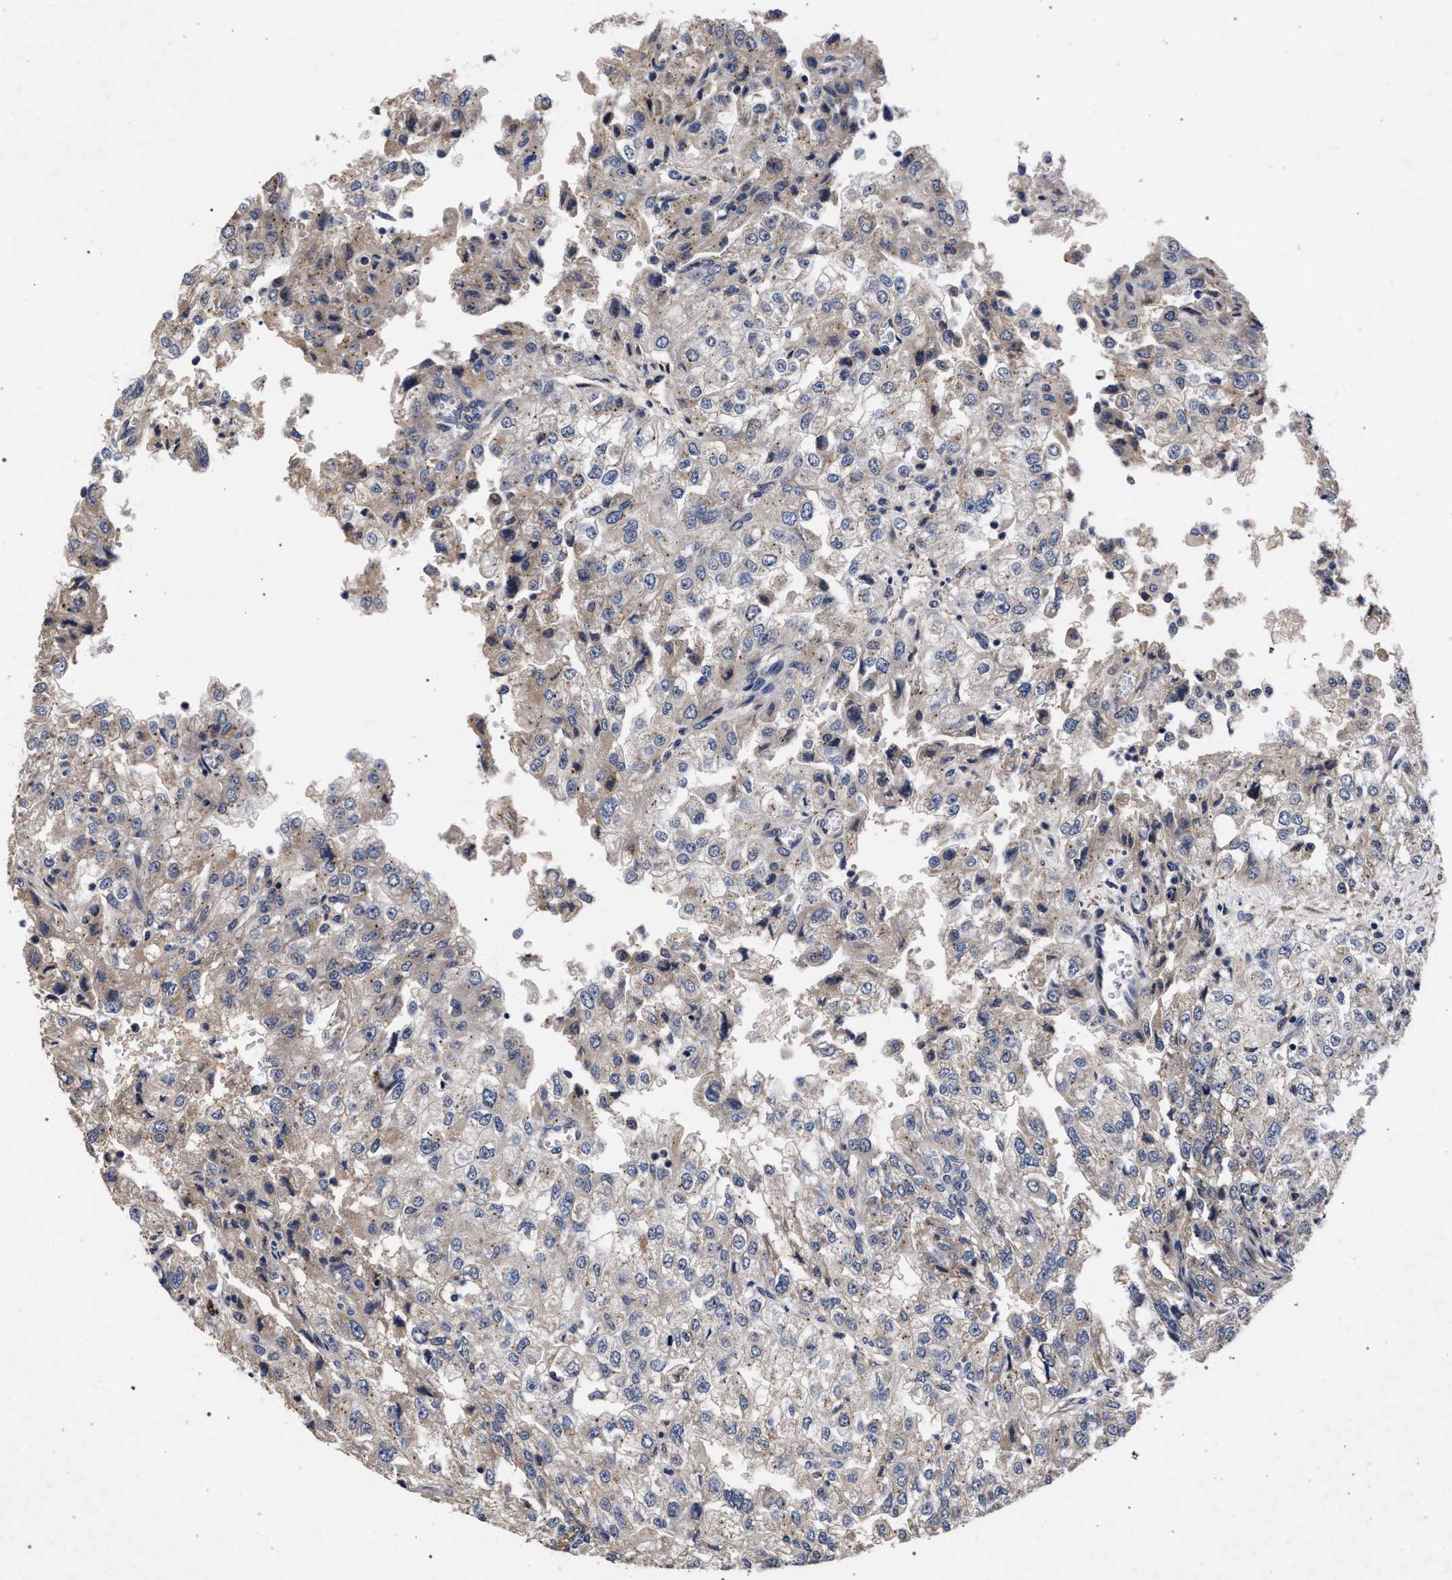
{"staining": {"intensity": "weak", "quantity": "<25%", "location": "cytoplasmic/membranous"}, "tissue": "renal cancer", "cell_type": "Tumor cells", "image_type": "cancer", "snomed": [{"axis": "morphology", "description": "Adenocarcinoma, NOS"}, {"axis": "topography", "description": "Kidney"}], "caption": "The micrograph reveals no significant positivity in tumor cells of renal cancer.", "gene": "CFAP95", "patient": {"sex": "female", "age": 54}}